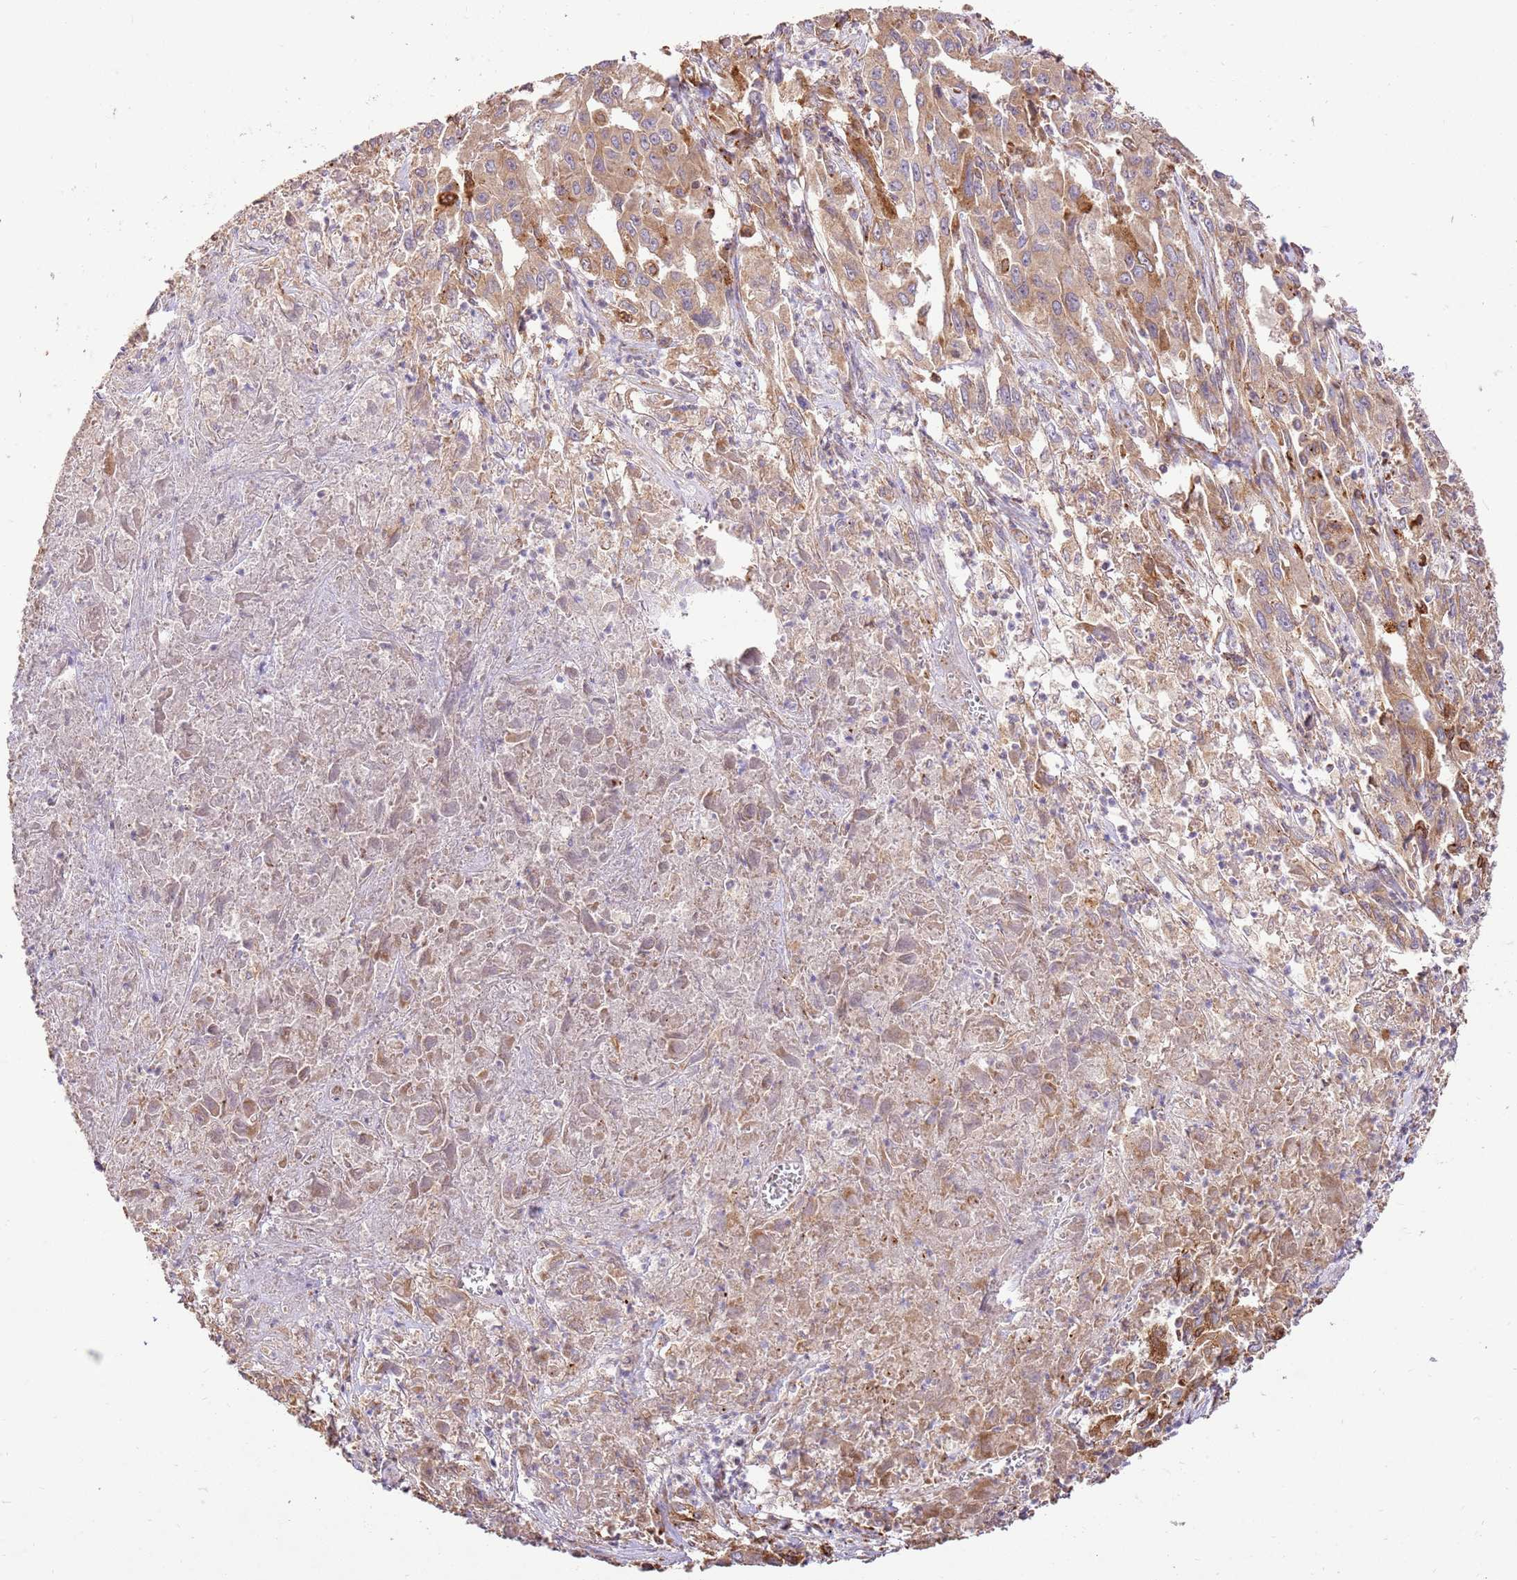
{"staining": {"intensity": "weak", "quantity": ">75%", "location": "cytoplasmic/membranous"}, "tissue": "liver cancer", "cell_type": "Tumor cells", "image_type": "cancer", "snomed": [{"axis": "morphology", "description": "Carcinoma, Hepatocellular, NOS"}, {"axis": "topography", "description": "Liver"}], "caption": "The histopathology image reveals immunohistochemical staining of liver cancer. There is weak cytoplasmic/membranous expression is present in approximately >75% of tumor cells.", "gene": "SPATA2L", "patient": {"sex": "male", "age": 63}}